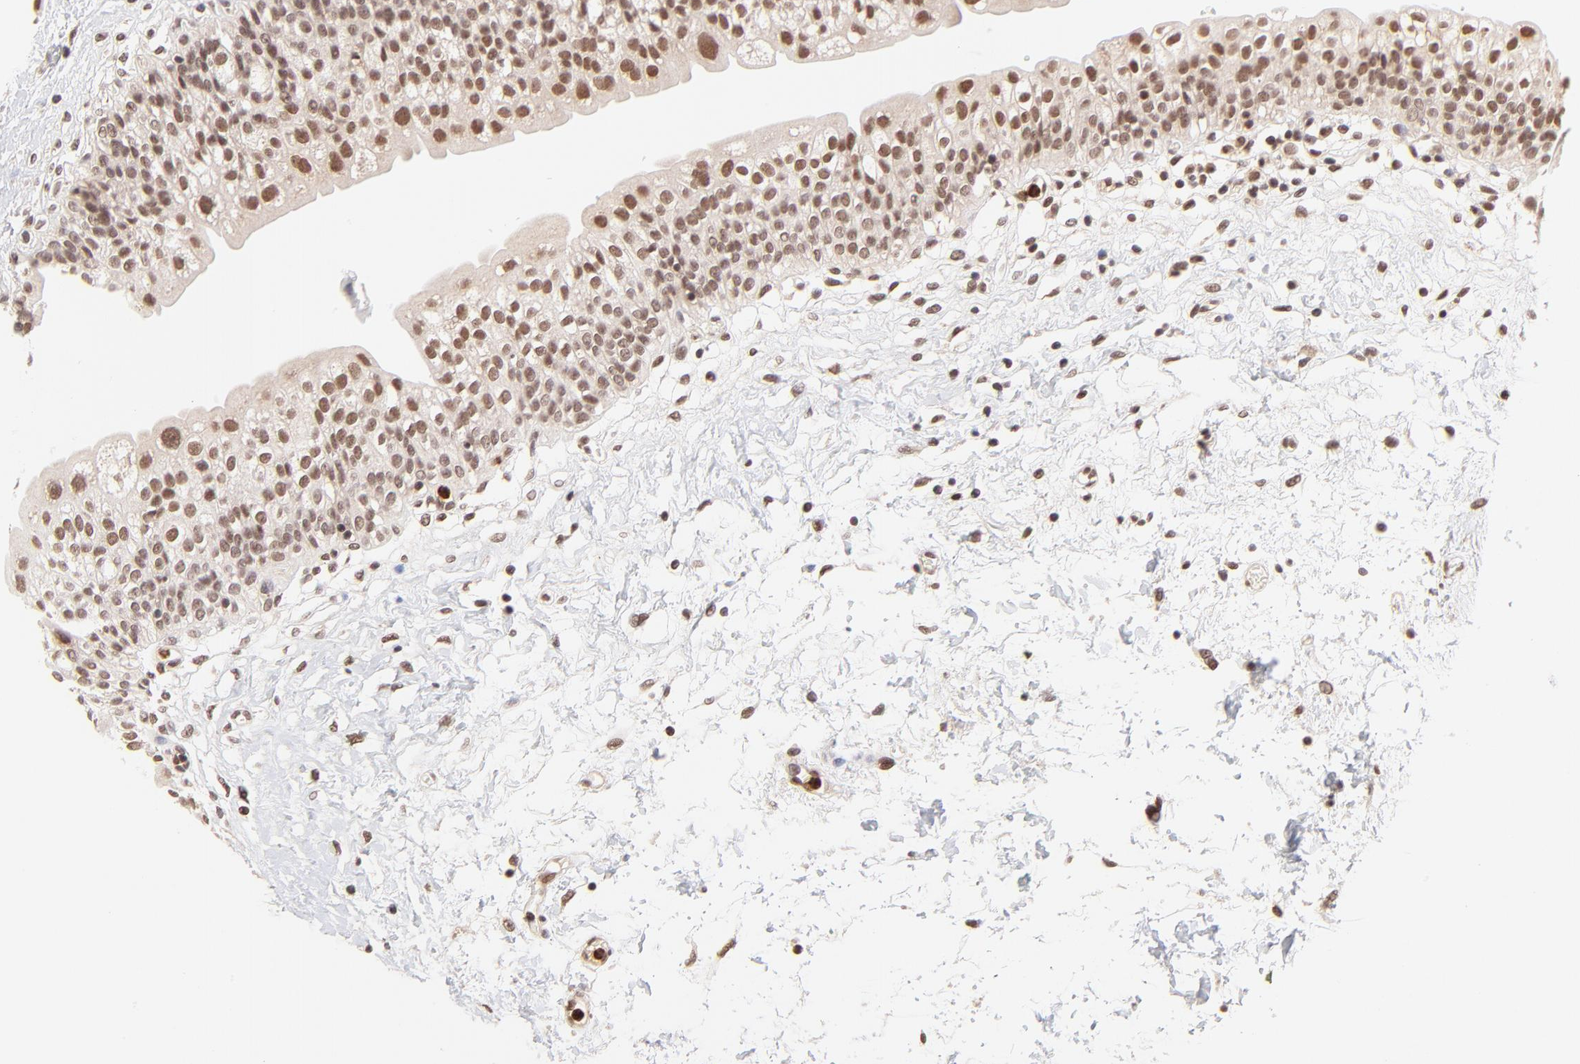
{"staining": {"intensity": "moderate", "quantity": ">75%", "location": "nuclear"}, "tissue": "urinary bladder", "cell_type": "Urothelial cells", "image_type": "normal", "snomed": [{"axis": "morphology", "description": "Normal tissue, NOS"}, {"axis": "topography", "description": "Urinary bladder"}], "caption": "Urothelial cells reveal moderate nuclear staining in about >75% of cells in benign urinary bladder.", "gene": "MED12", "patient": {"sex": "female", "age": 80}}